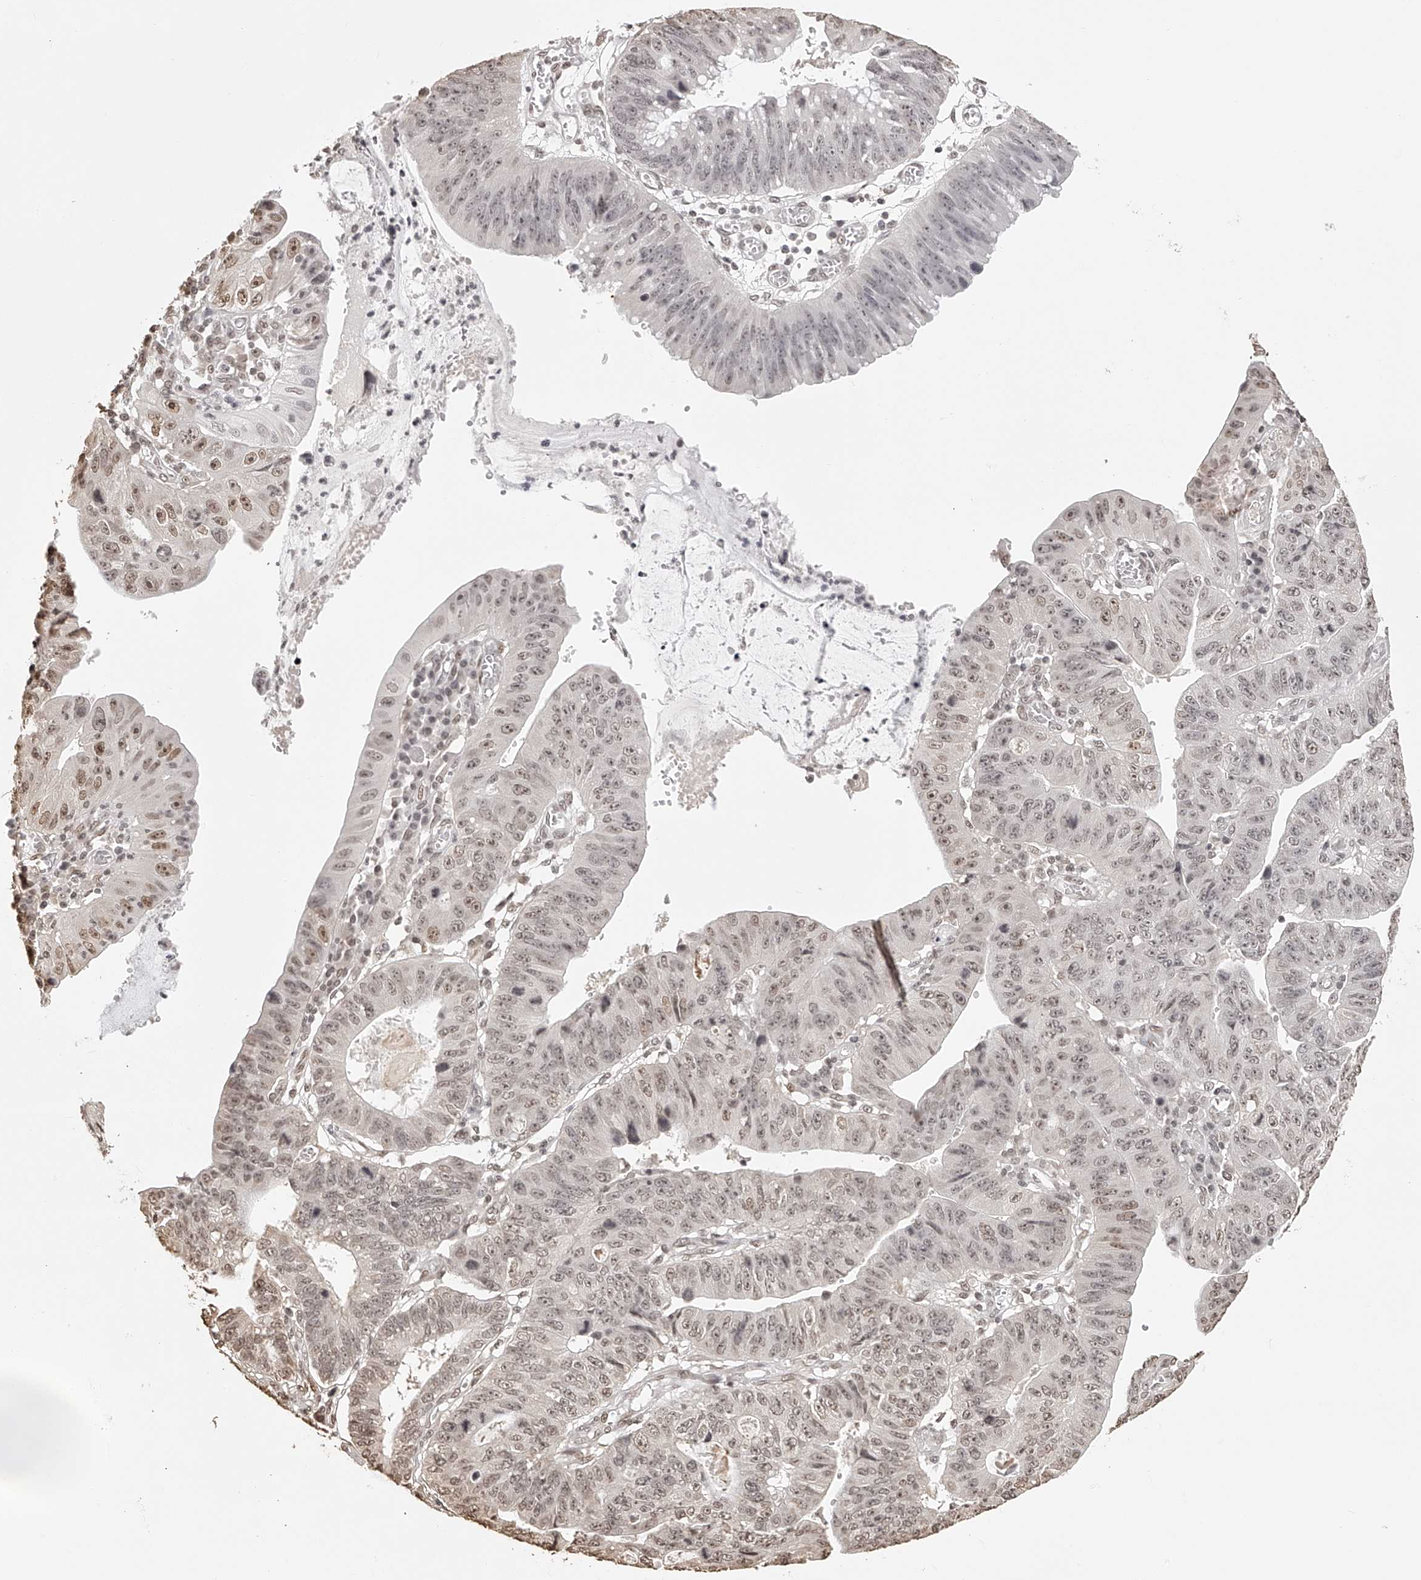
{"staining": {"intensity": "moderate", "quantity": "25%-75%", "location": "nuclear"}, "tissue": "stomach cancer", "cell_type": "Tumor cells", "image_type": "cancer", "snomed": [{"axis": "morphology", "description": "Adenocarcinoma, NOS"}, {"axis": "topography", "description": "Stomach"}], "caption": "IHC micrograph of neoplastic tissue: stomach cancer (adenocarcinoma) stained using IHC exhibits medium levels of moderate protein expression localized specifically in the nuclear of tumor cells, appearing as a nuclear brown color.", "gene": "ZNF503", "patient": {"sex": "male", "age": 59}}